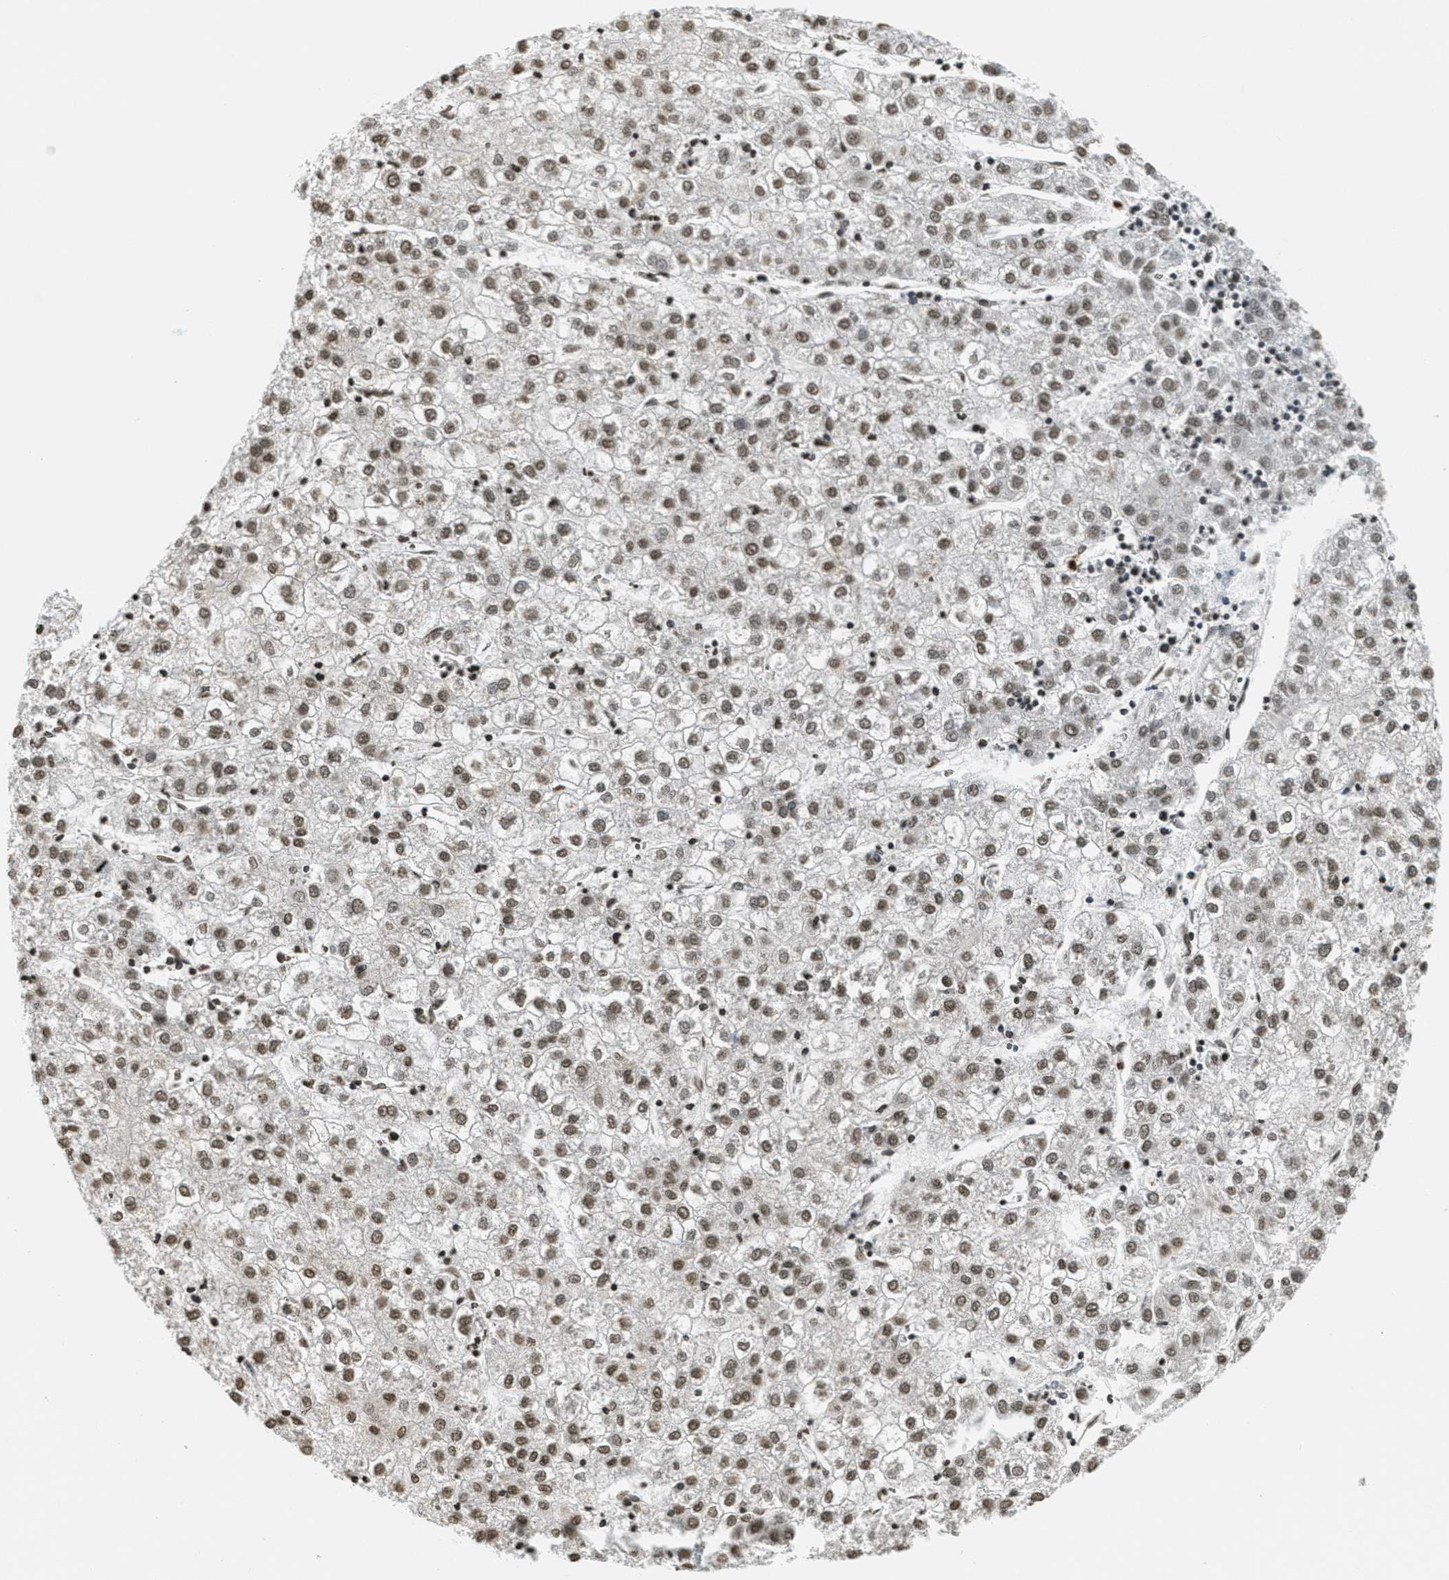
{"staining": {"intensity": "moderate", "quantity": ">75%", "location": "nuclear"}, "tissue": "liver cancer", "cell_type": "Tumor cells", "image_type": "cancer", "snomed": [{"axis": "morphology", "description": "Carcinoma, Hepatocellular, NOS"}, {"axis": "topography", "description": "Liver"}], "caption": "An immunohistochemistry histopathology image of neoplastic tissue is shown. Protein staining in brown labels moderate nuclear positivity in liver hepatocellular carcinoma within tumor cells.", "gene": "LDB2", "patient": {"sex": "male", "age": 72}}